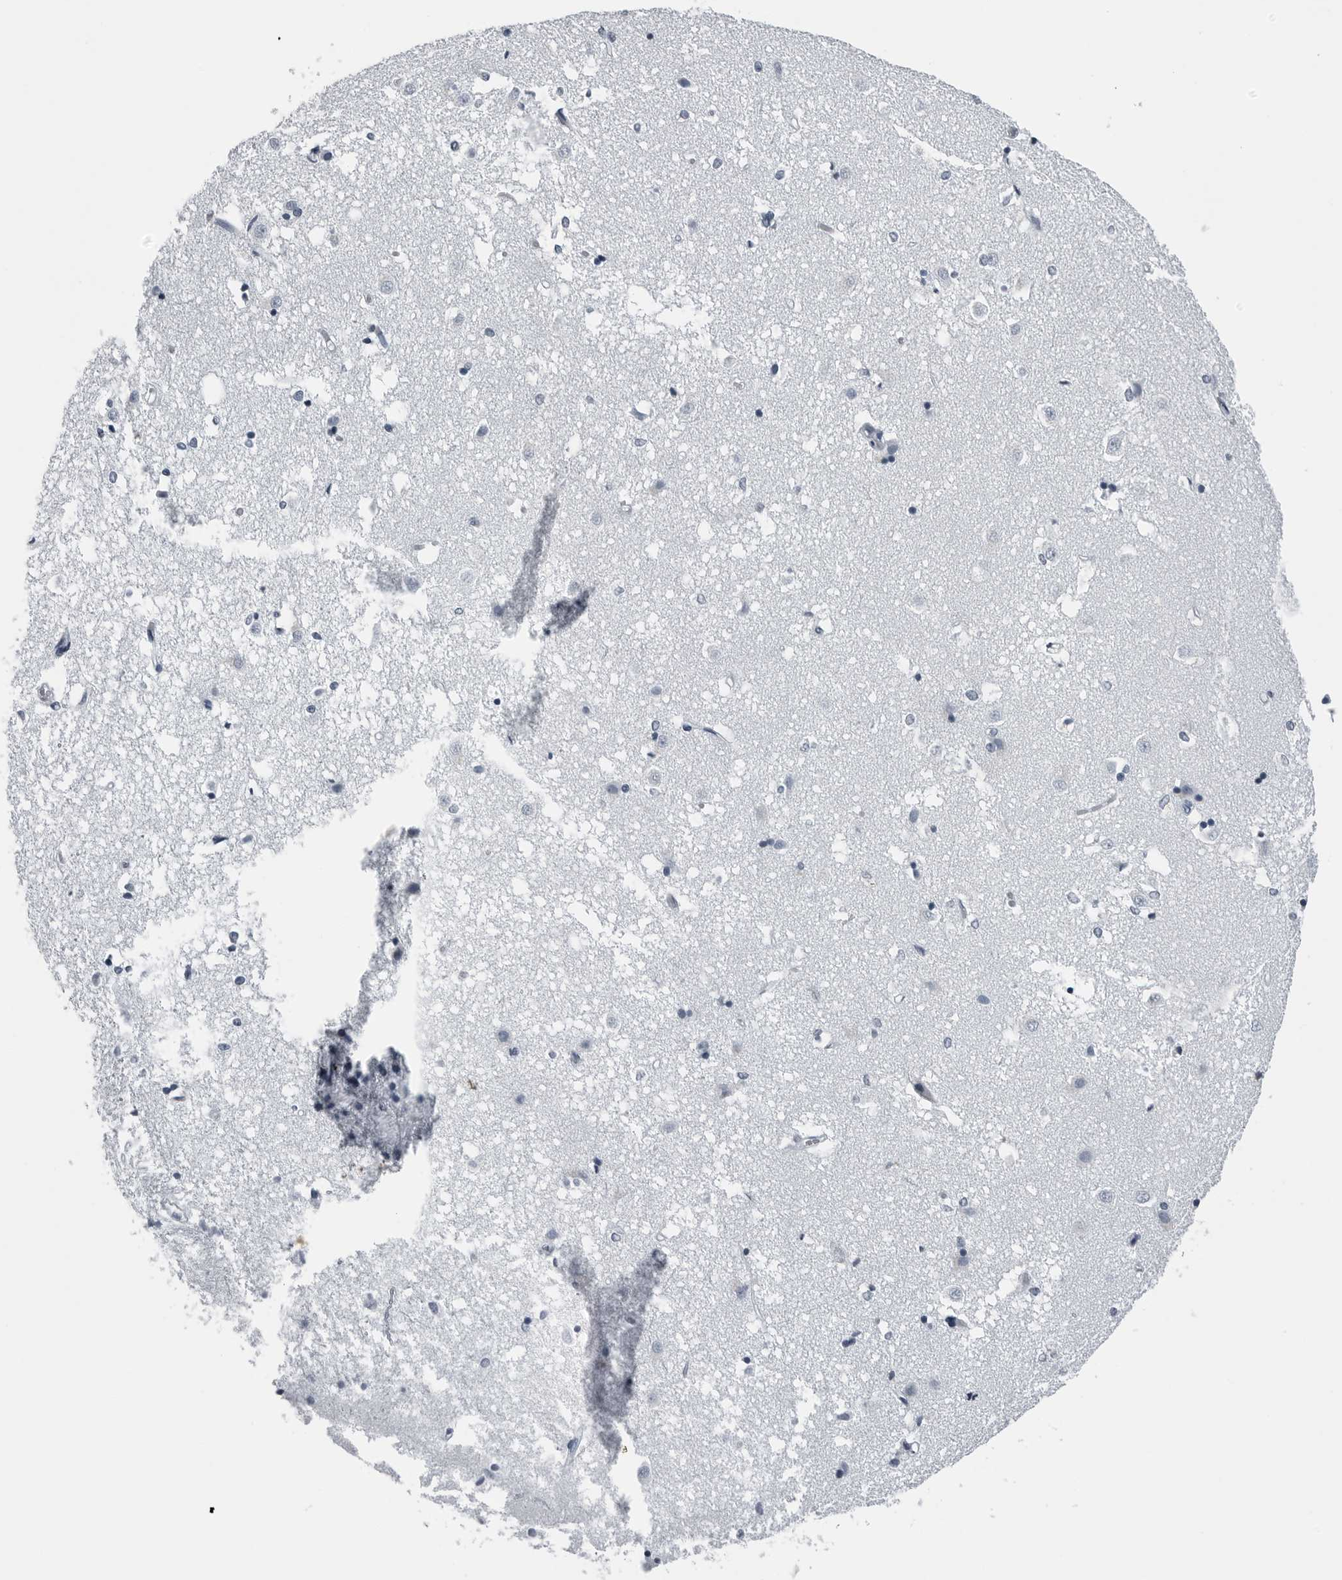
{"staining": {"intensity": "negative", "quantity": "none", "location": "none"}, "tissue": "caudate", "cell_type": "Glial cells", "image_type": "normal", "snomed": [{"axis": "morphology", "description": "Normal tissue, NOS"}, {"axis": "topography", "description": "Lateral ventricle wall"}], "caption": "High power microscopy photomicrograph of an IHC histopathology image of normal caudate, revealing no significant positivity in glial cells. (DAB IHC visualized using brightfield microscopy, high magnification).", "gene": "SPINK1", "patient": {"sex": "male", "age": 45}}